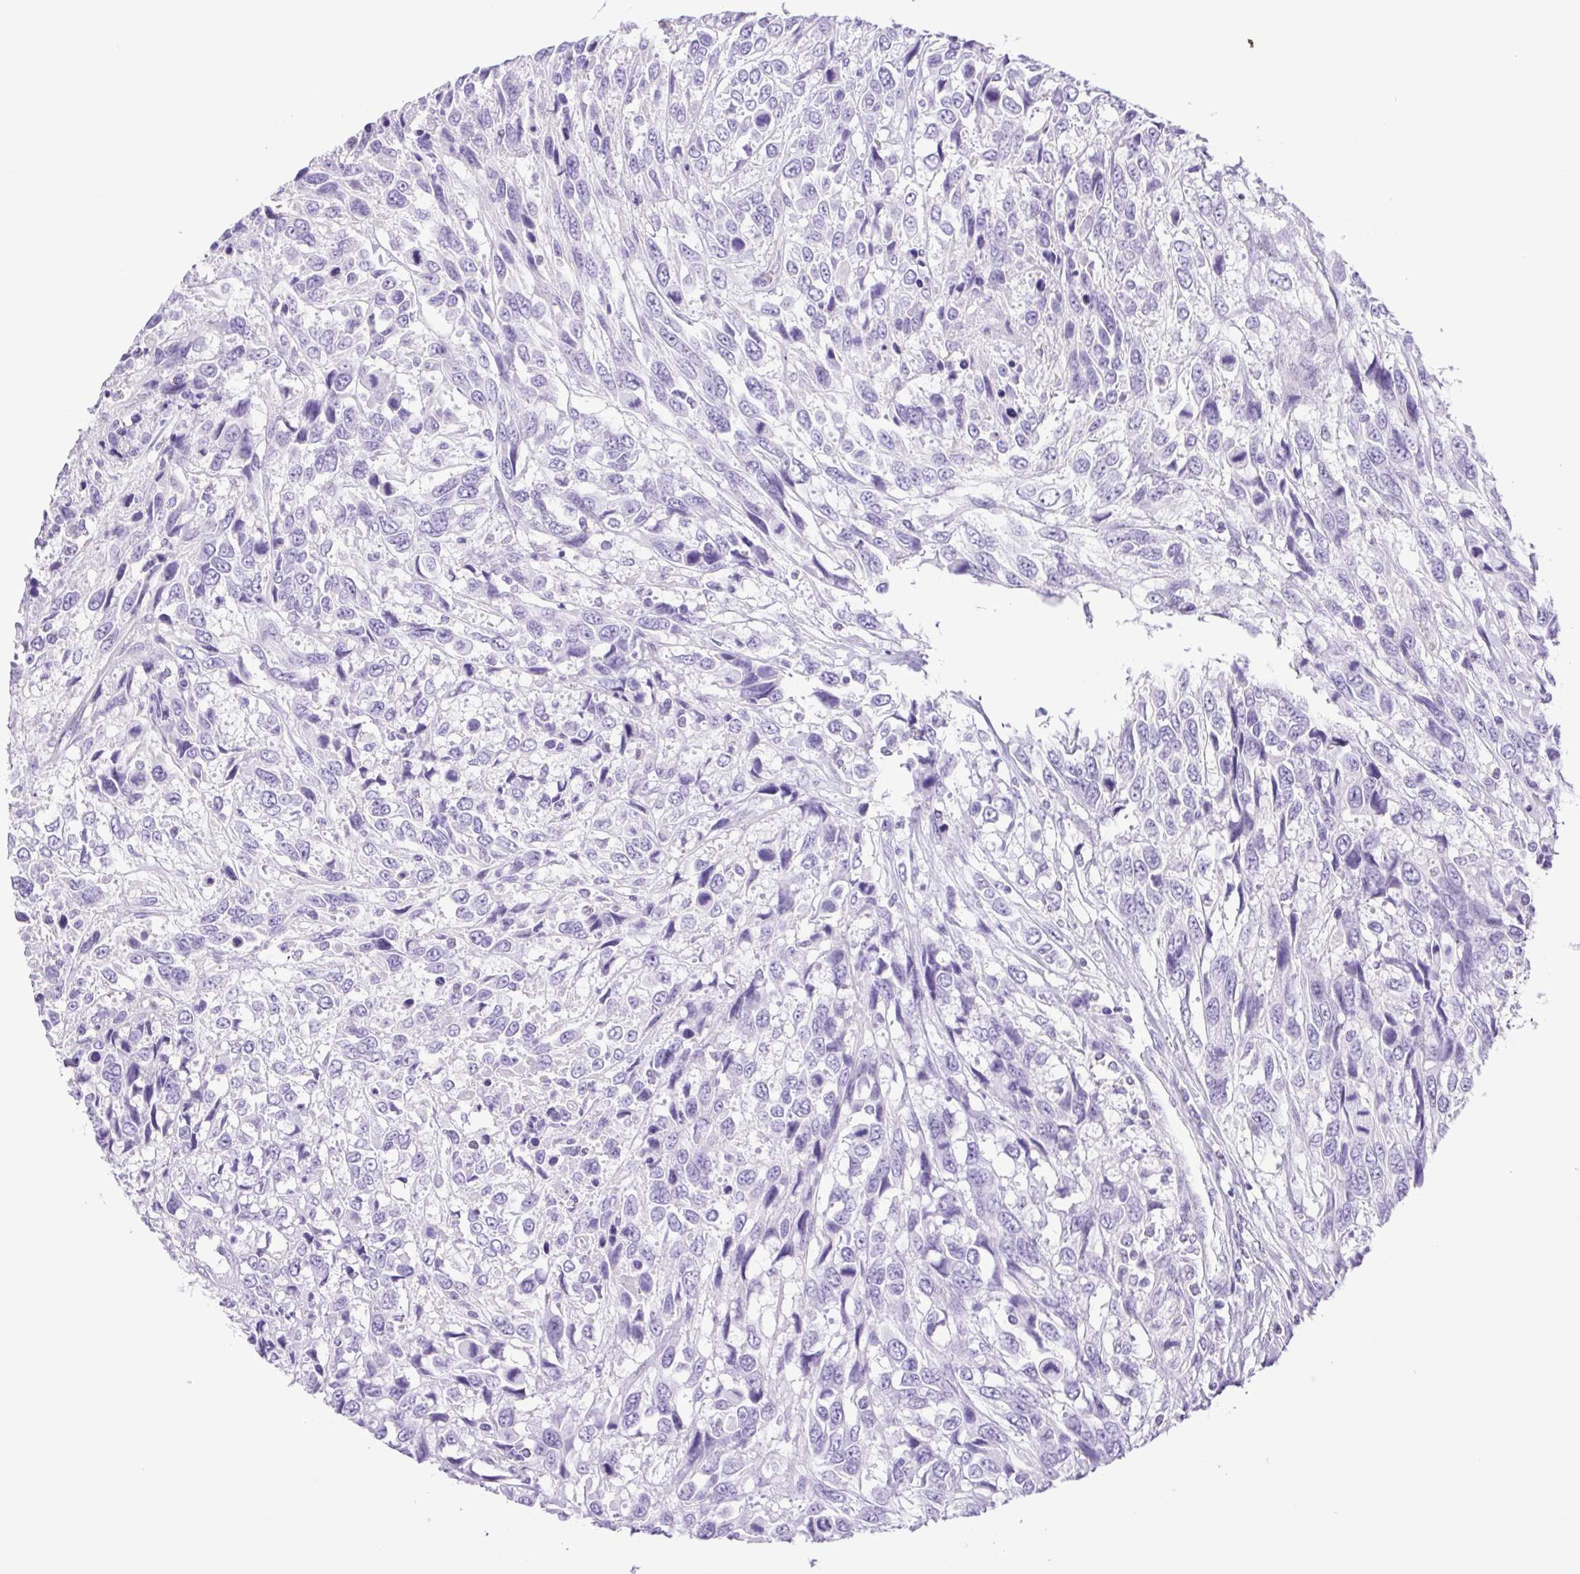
{"staining": {"intensity": "negative", "quantity": "none", "location": "none"}, "tissue": "urothelial cancer", "cell_type": "Tumor cells", "image_type": "cancer", "snomed": [{"axis": "morphology", "description": "Urothelial carcinoma, High grade"}, {"axis": "topography", "description": "Urinary bladder"}], "caption": "IHC of urothelial cancer demonstrates no staining in tumor cells.", "gene": "CDSN", "patient": {"sex": "female", "age": 70}}